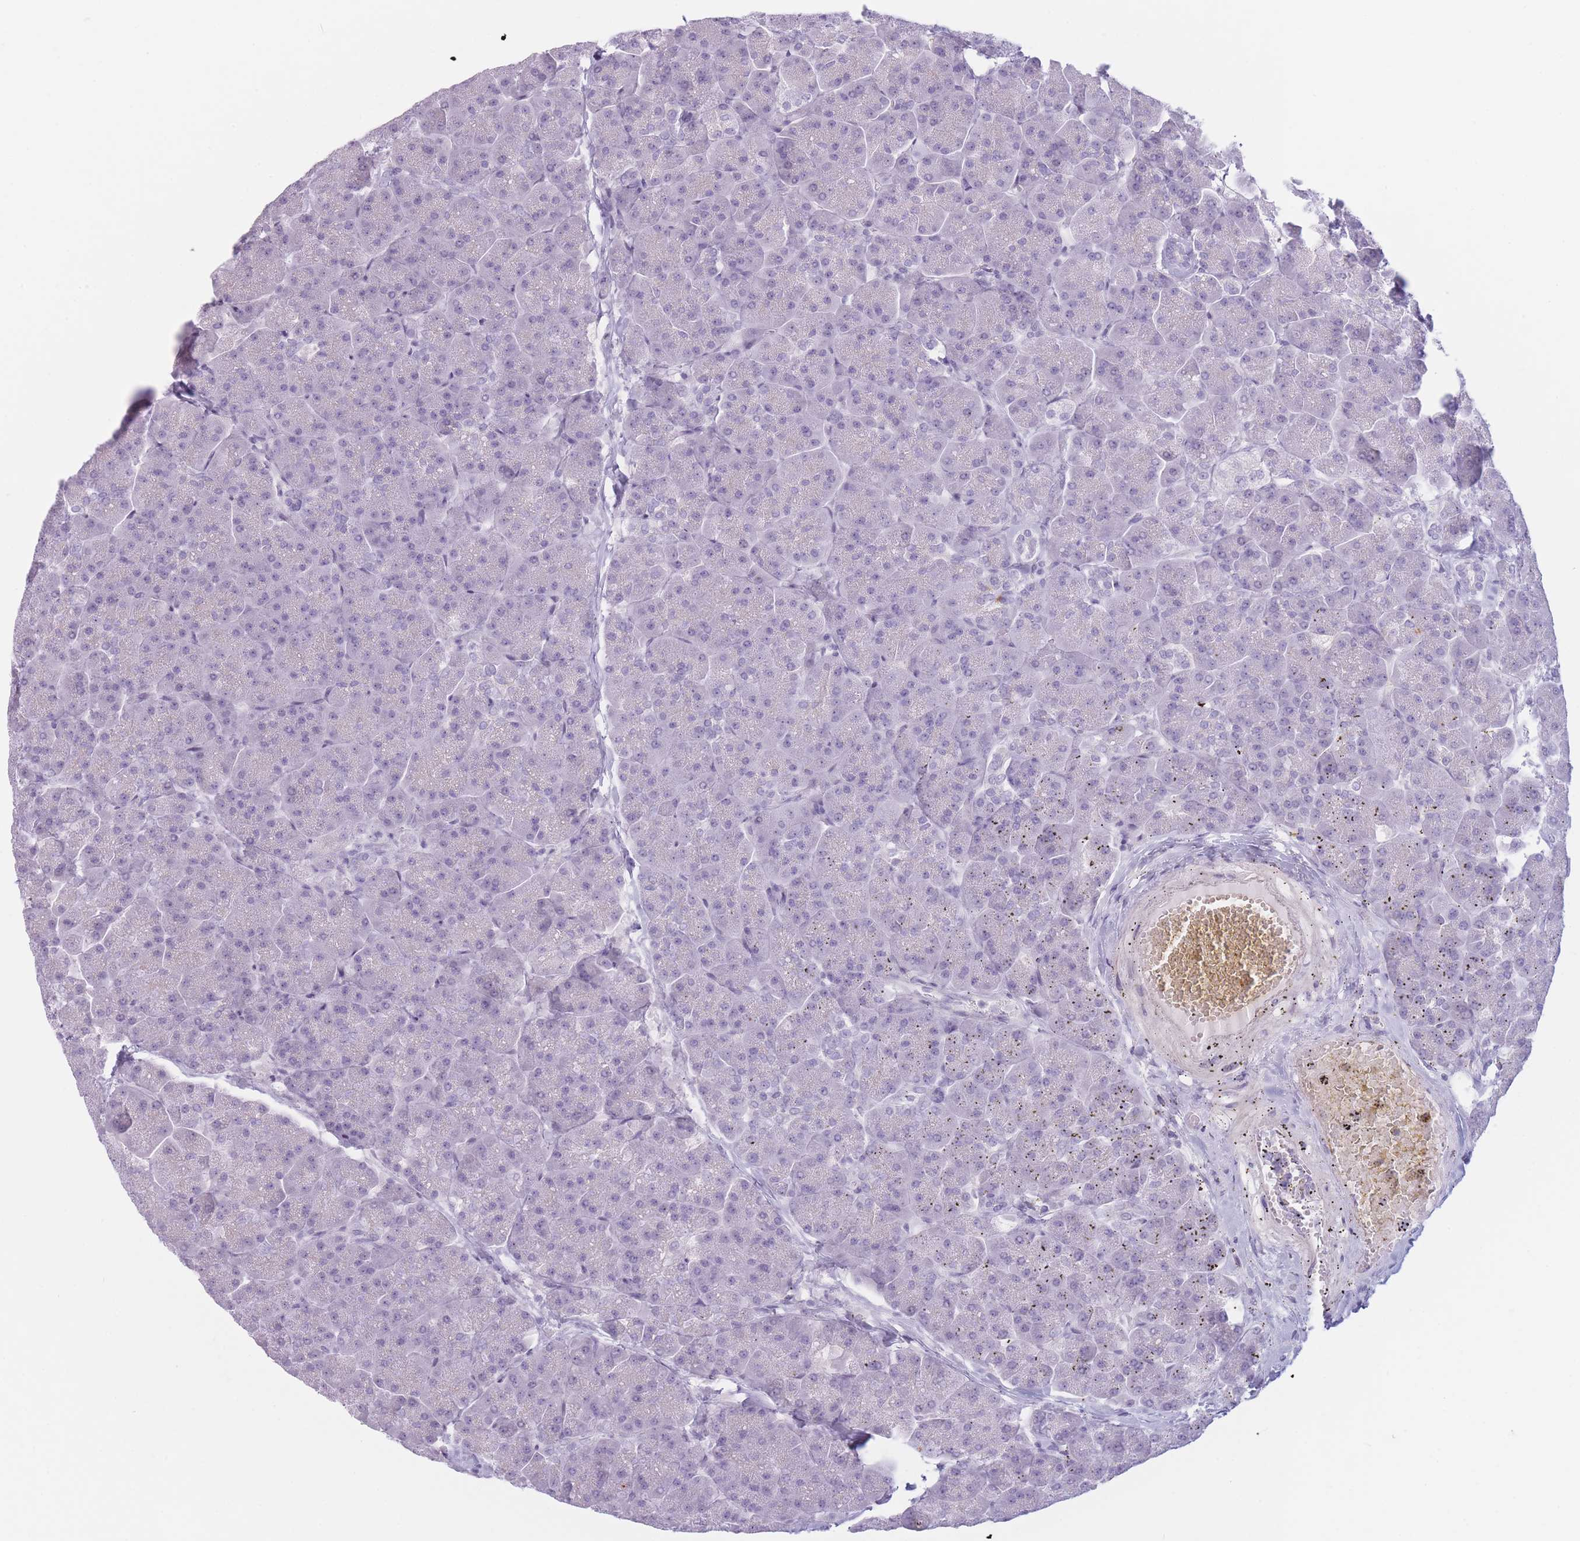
{"staining": {"intensity": "negative", "quantity": "none", "location": "none"}, "tissue": "pancreas", "cell_type": "Exocrine glandular cells", "image_type": "normal", "snomed": [{"axis": "morphology", "description": "Normal tissue, NOS"}, {"axis": "topography", "description": "Pancreas"}, {"axis": "topography", "description": "Peripheral nerve tissue"}], "caption": "Benign pancreas was stained to show a protein in brown. There is no significant positivity in exocrine glandular cells. (Immunohistochemistry (ihc), brightfield microscopy, high magnification).", "gene": "PLEKHG2", "patient": {"sex": "male", "age": 54}}